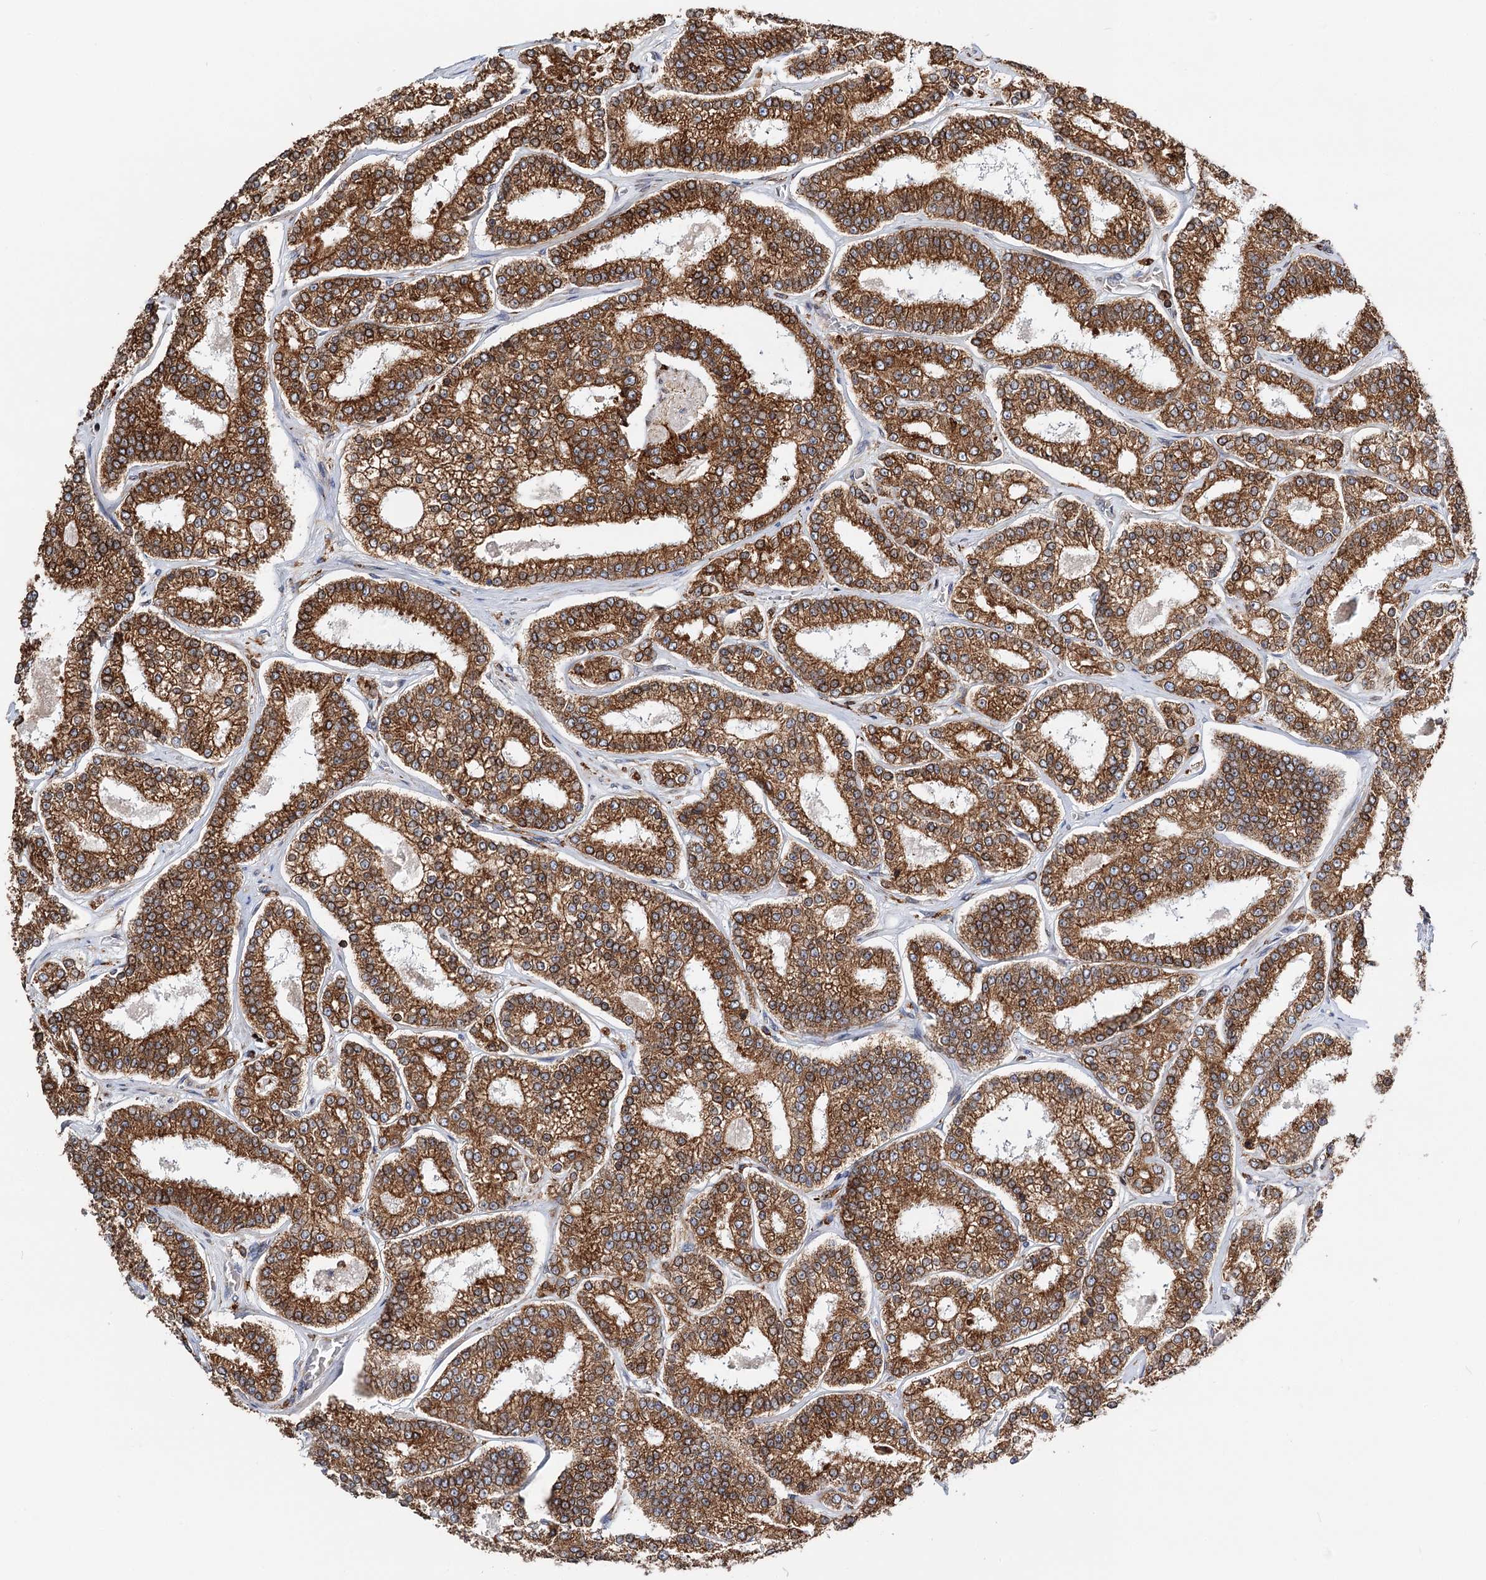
{"staining": {"intensity": "strong", "quantity": ">75%", "location": "cytoplasmic/membranous"}, "tissue": "prostate cancer", "cell_type": "Tumor cells", "image_type": "cancer", "snomed": [{"axis": "morphology", "description": "Normal tissue, NOS"}, {"axis": "morphology", "description": "Adenocarcinoma, High grade"}, {"axis": "topography", "description": "Prostate"}], "caption": "Strong cytoplasmic/membranous expression is appreciated in approximately >75% of tumor cells in prostate cancer (adenocarcinoma (high-grade)).", "gene": "ERP29", "patient": {"sex": "male", "age": 83}}